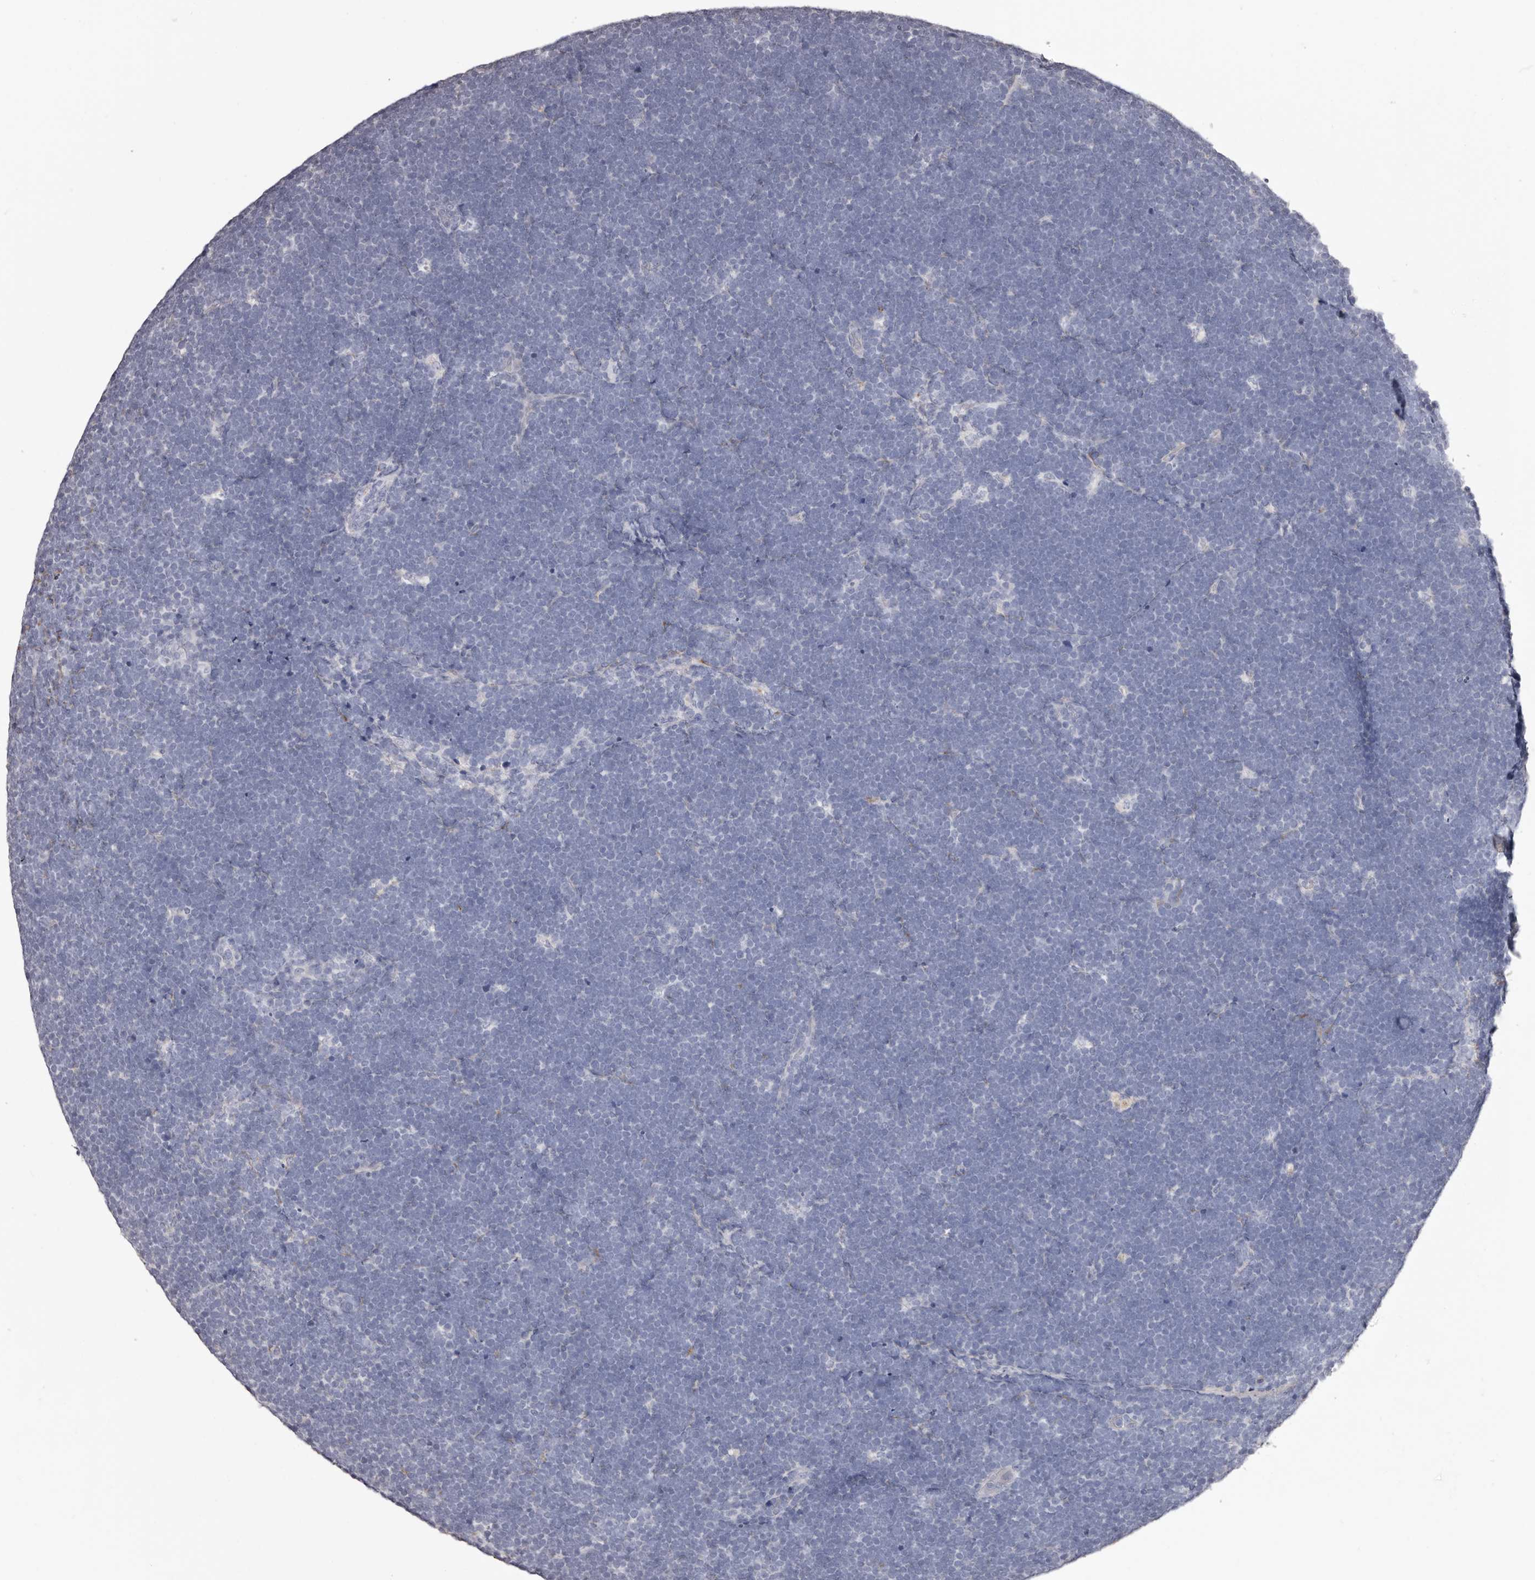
{"staining": {"intensity": "negative", "quantity": "none", "location": "none"}, "tissue": "lymphoma", "cell_type": "Tumor cells", "image_type": "cancer", "snomed": [{"axis": "morphology", "description": "Malignant lymphoma, non-Hodgkin's type, High grade"}, {"axis": "topography", "description": "Lymph node"}], "caption": "Histopathology image shows no protein expression in tumor cells of malignant lymphoma, non-Hodgkin's type (high-grade) tissue.", "gene": "COL6A1", "patient": {"sex": "male", "age": 13}}